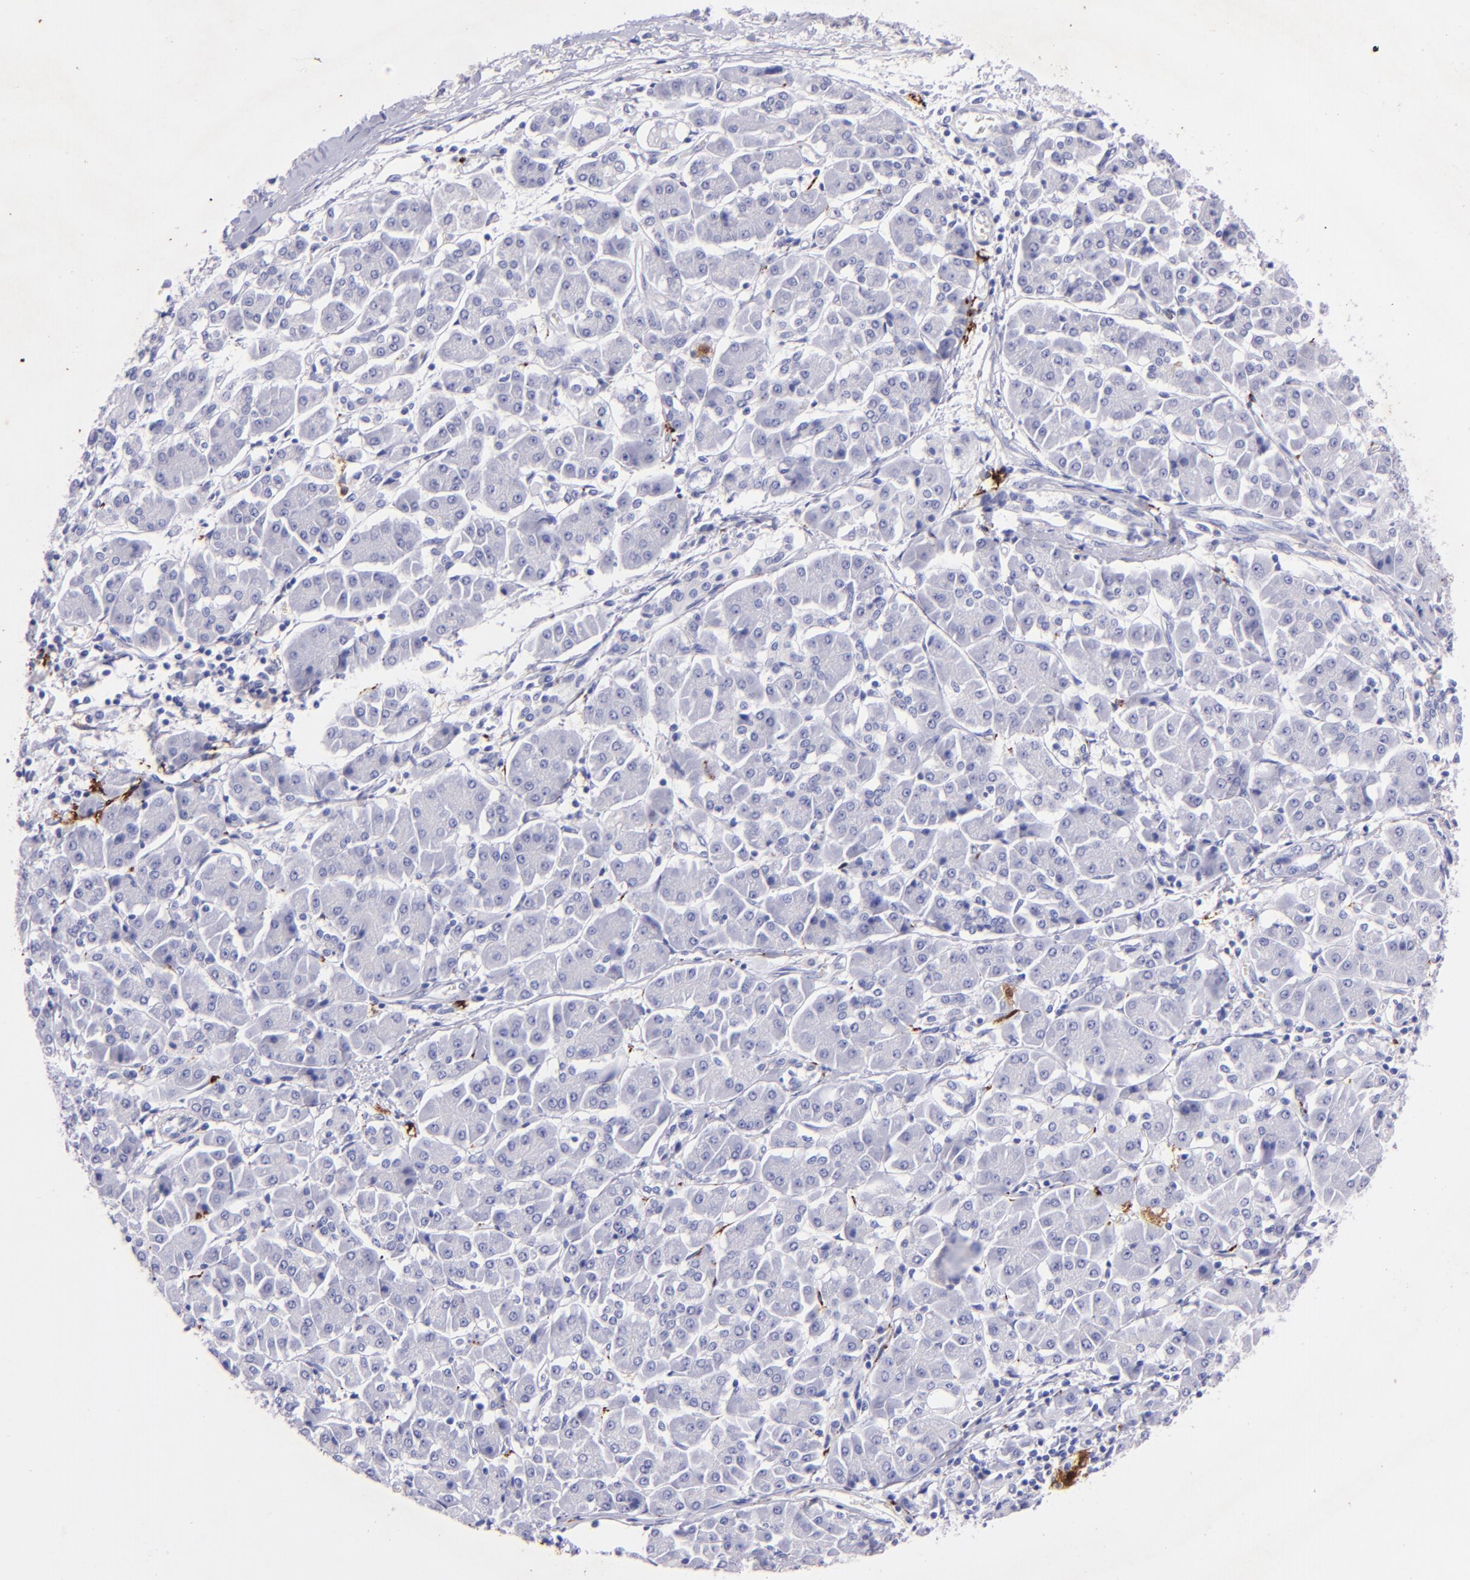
{"staining": {"intensity": "negative", "quantity": "none", "location": "none"}, "tissue": "pancreatic cancer", "cell_type": "Tumor cells", "image_type": "cancer", "snomed": [{"axis": "morphology", "description": "Adenocarcinoma, NOS"}, {"axis": "topography", "description": "Pancreas"}], "caption": "This is a photomicrograph of immunohistochemistry (IHC) staining of pancreatic adenocarcinoma, which shows no staining in tumor cells.", "gene": "UCHL1", "patient": {"sex": "female", "age": 57}}